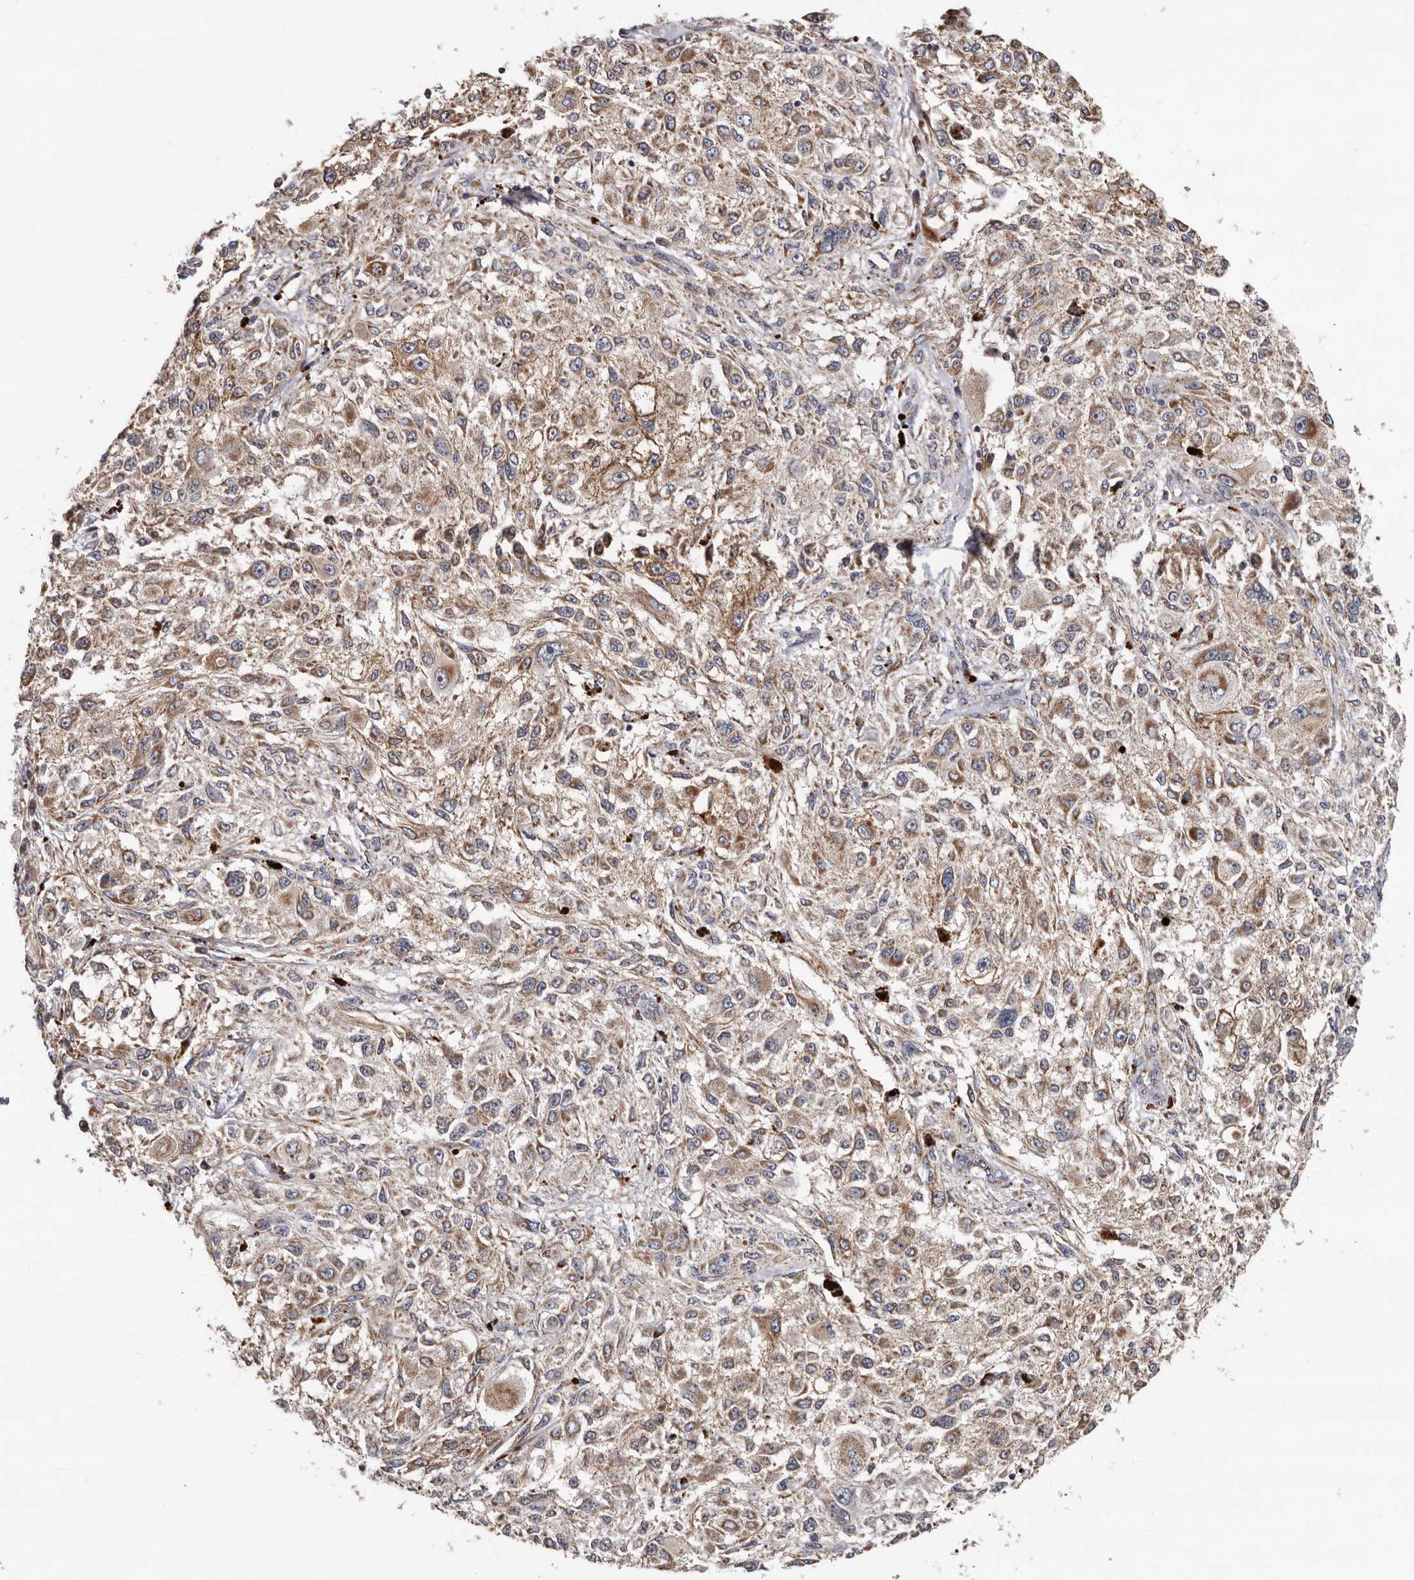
{"staining": {"intensity": "moderate", "quantity": ">75%", "location": "cytoplasmic/membranous"}, "tissue": "melanoma", "cell_type": "Tumor cells", "image_type": "cancer", "snomed": [{"axis": "morphology", "description": "Necrosis, NOS"}, {"axis": "morphology", "description": "Malignant melanoma, NOS"}, {"axis": "topography", "description": "Skin"}], "caption": "Immunohistochemistry micrograph of human melanoma stained for a protein (brown), which demonstrates medium levels of moderate cytoplasmic/membranous staining in approximately >75% of tumor cells.", "gene": "MRPL18", "patient": {"sex": "female", "age": 87}}